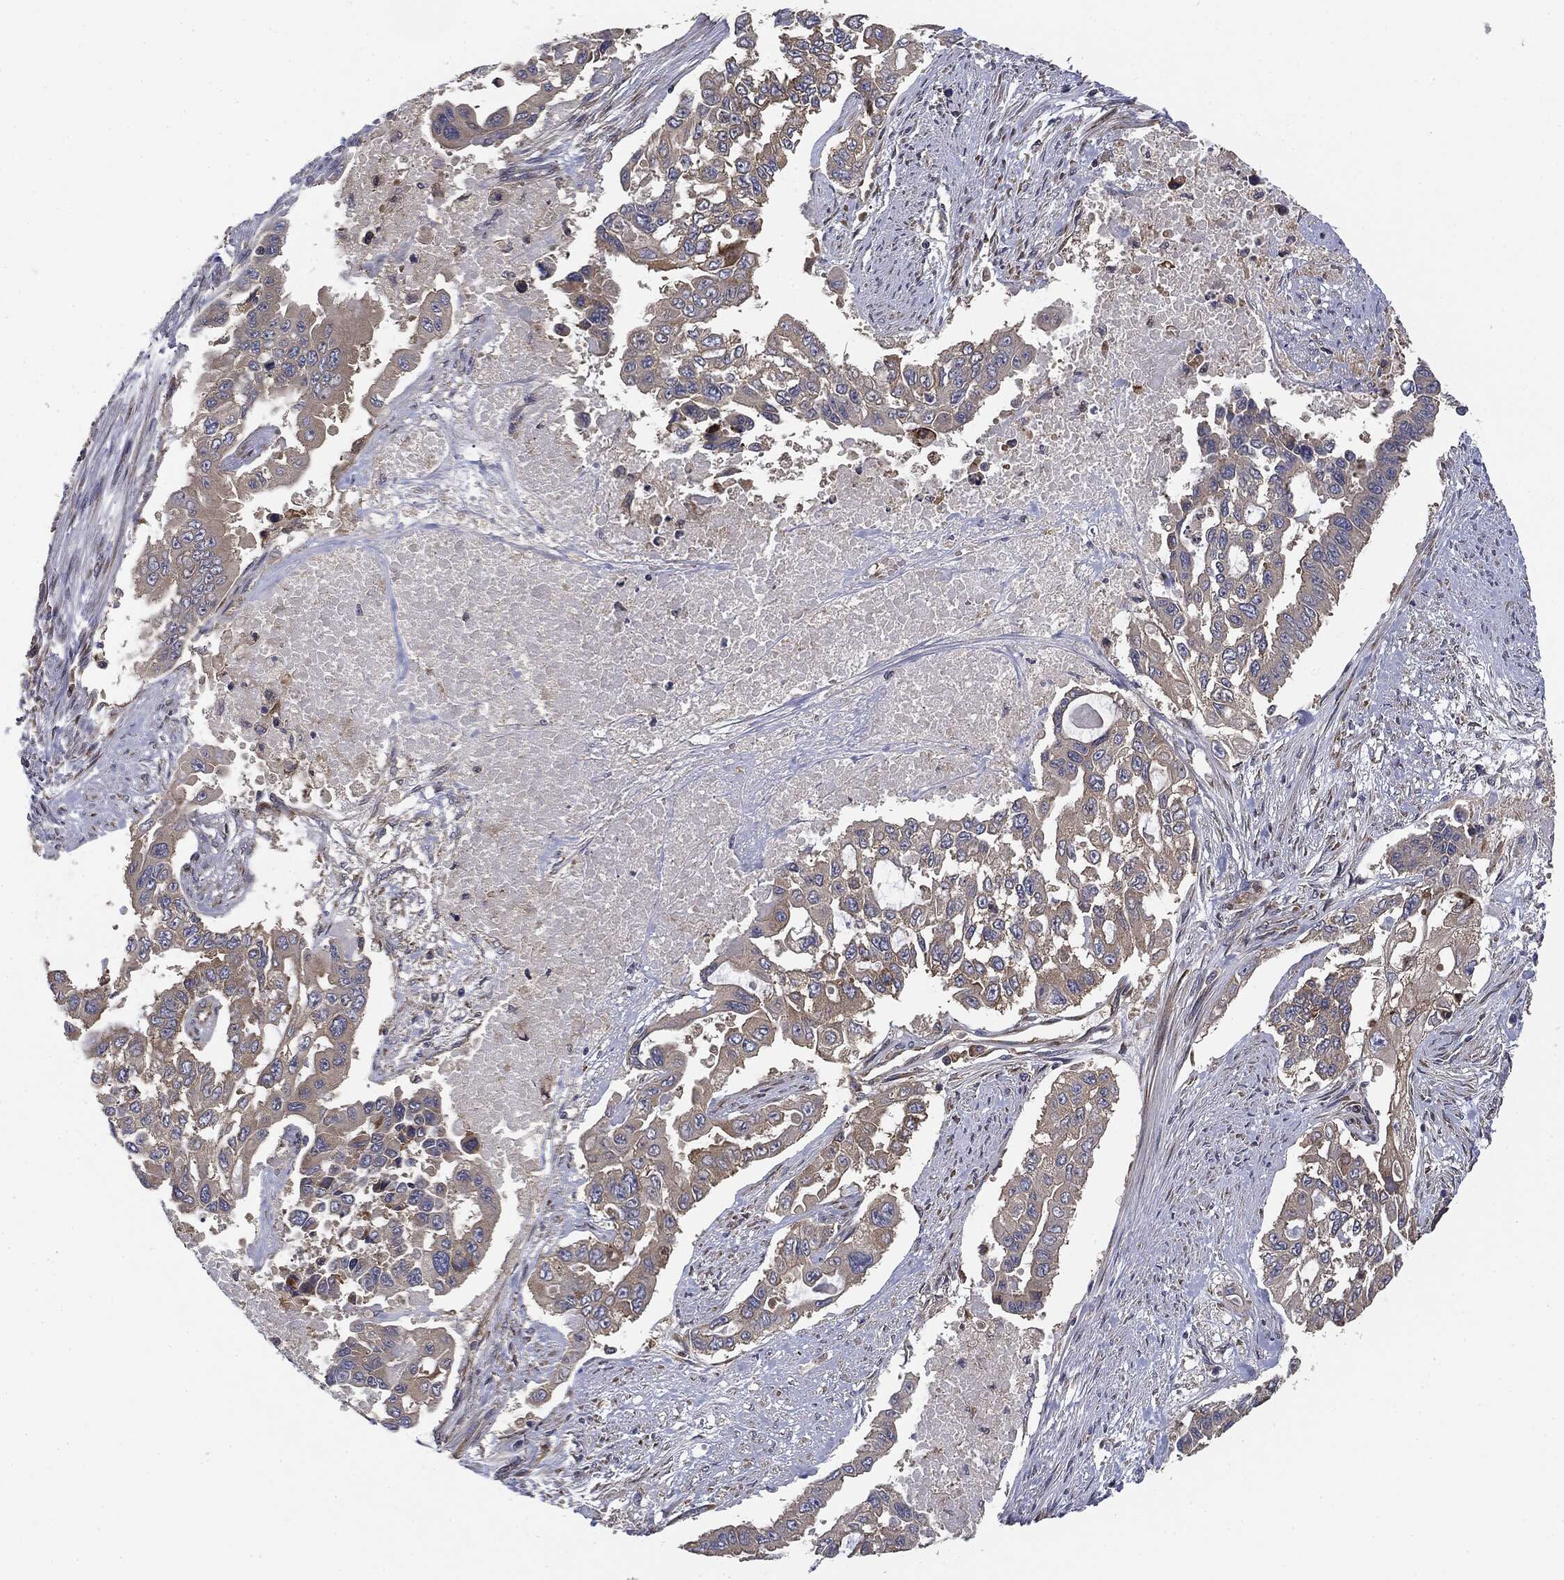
{"staining": {"intensity": "negative", "quantity": "none", "location": "none"}, "tissue": "endometrial cancer", "cell_type": "Tumor cells", "image_type": "cancer", "snomed": [{"axis": "morphology", "description": "Adenocarcinoma, NOS"}, {"axis": "topography", "description": "Uterus"}], "caption": "Histopathology image shows no significant protein staining in tumor cells of endometrial cancer.", "gene": "EIF2AK2", "patient": {"sex": "female", "age": 59}}